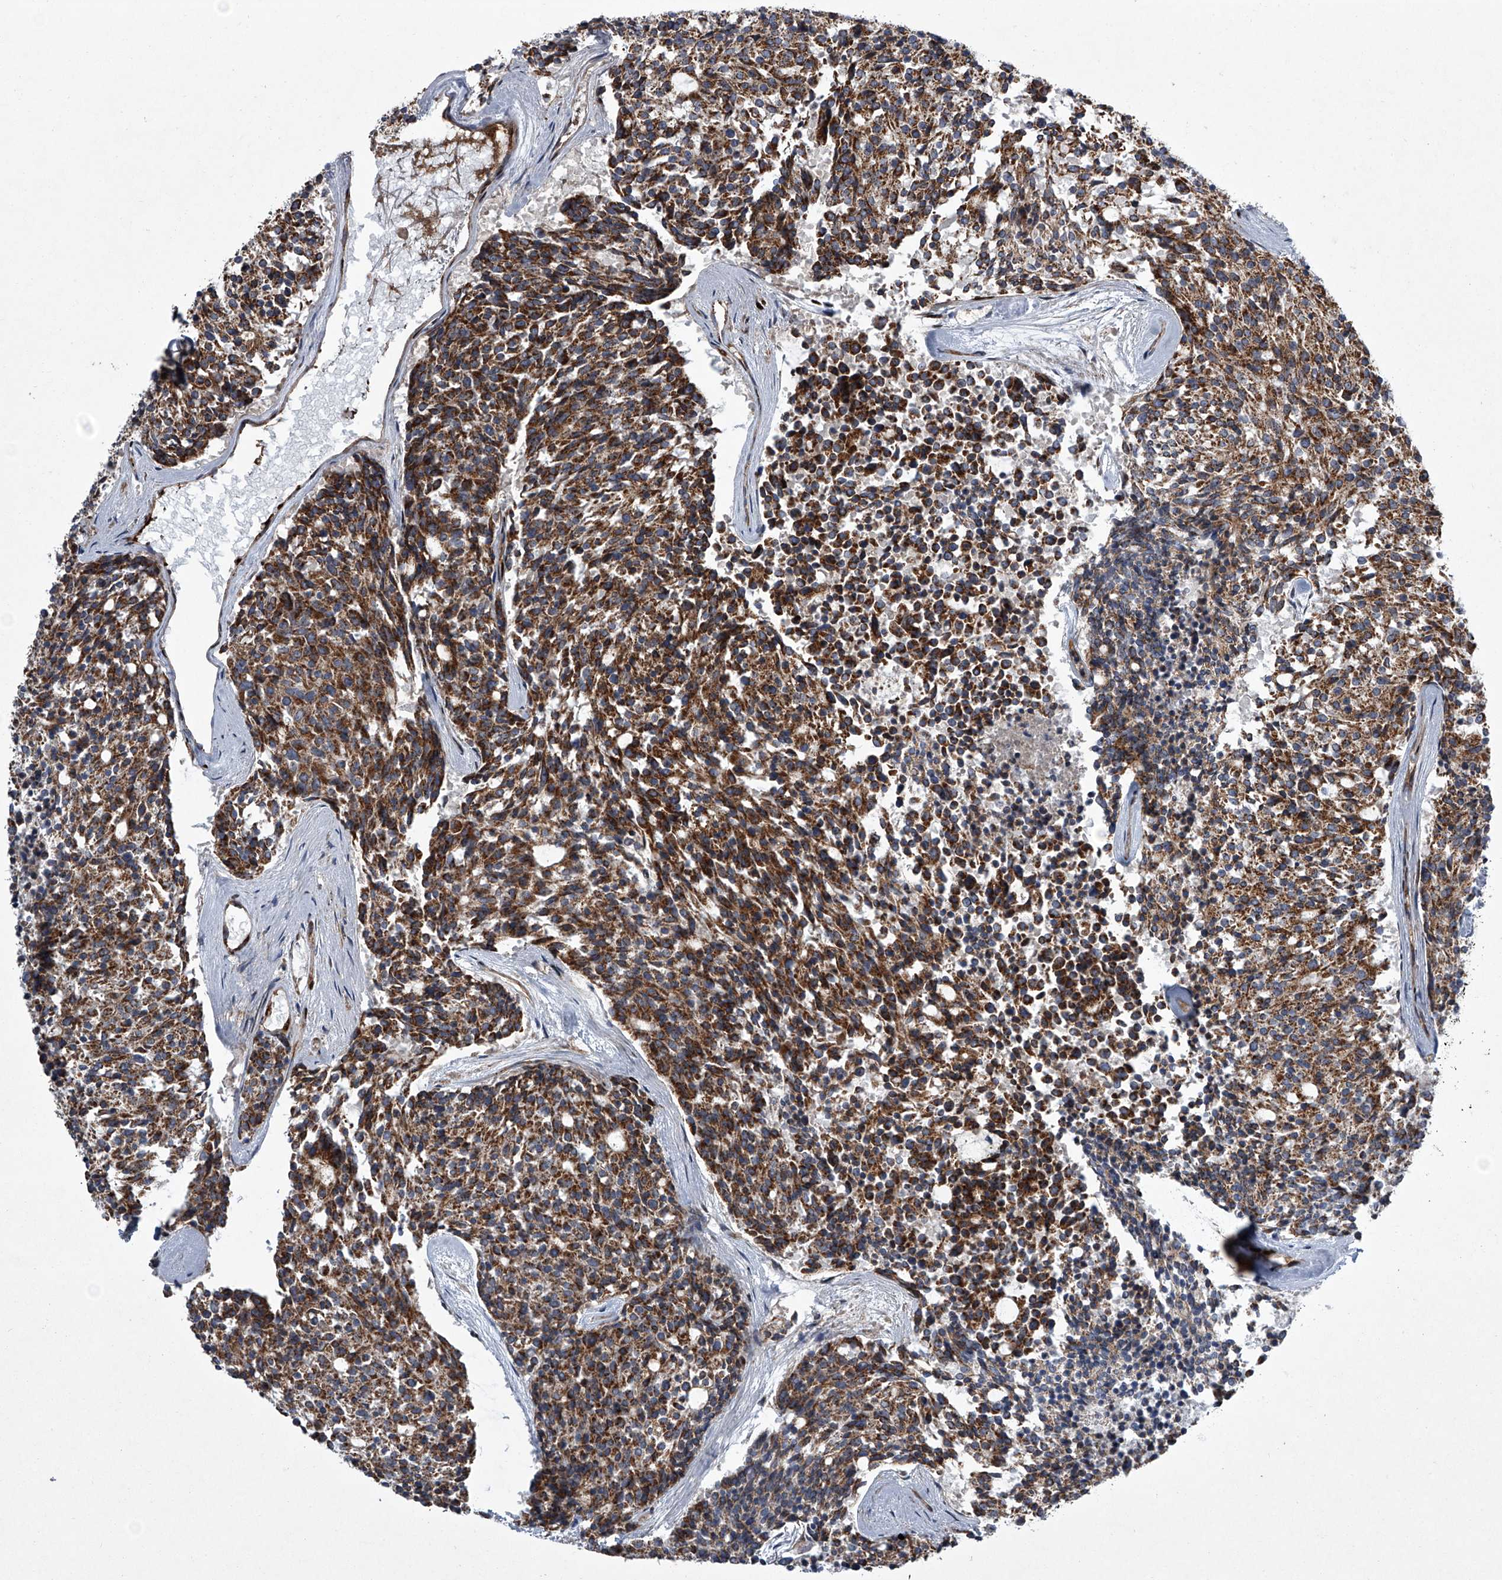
{"staining": {"intensity": "strong", "quantity": ">75%", "location": "cytoplasmic/membranous"}, "tissue": "carcinoid", "cell_type": "Tumor cells", "image_type": "cancer", "snomed": [{"axis": "morphology", "description": "Carcinoid, malignant, NOS"}, {"axis": "topography", "description": "Pancreas"}], "caption": "Immunohistochemical staining of carcinoid demonstrates high levels of strong cytoplasmic/membranous staining in about >75% of tumor cells.", "gene": "STRADA", "patient": {"sex": "female", "age": 54}}